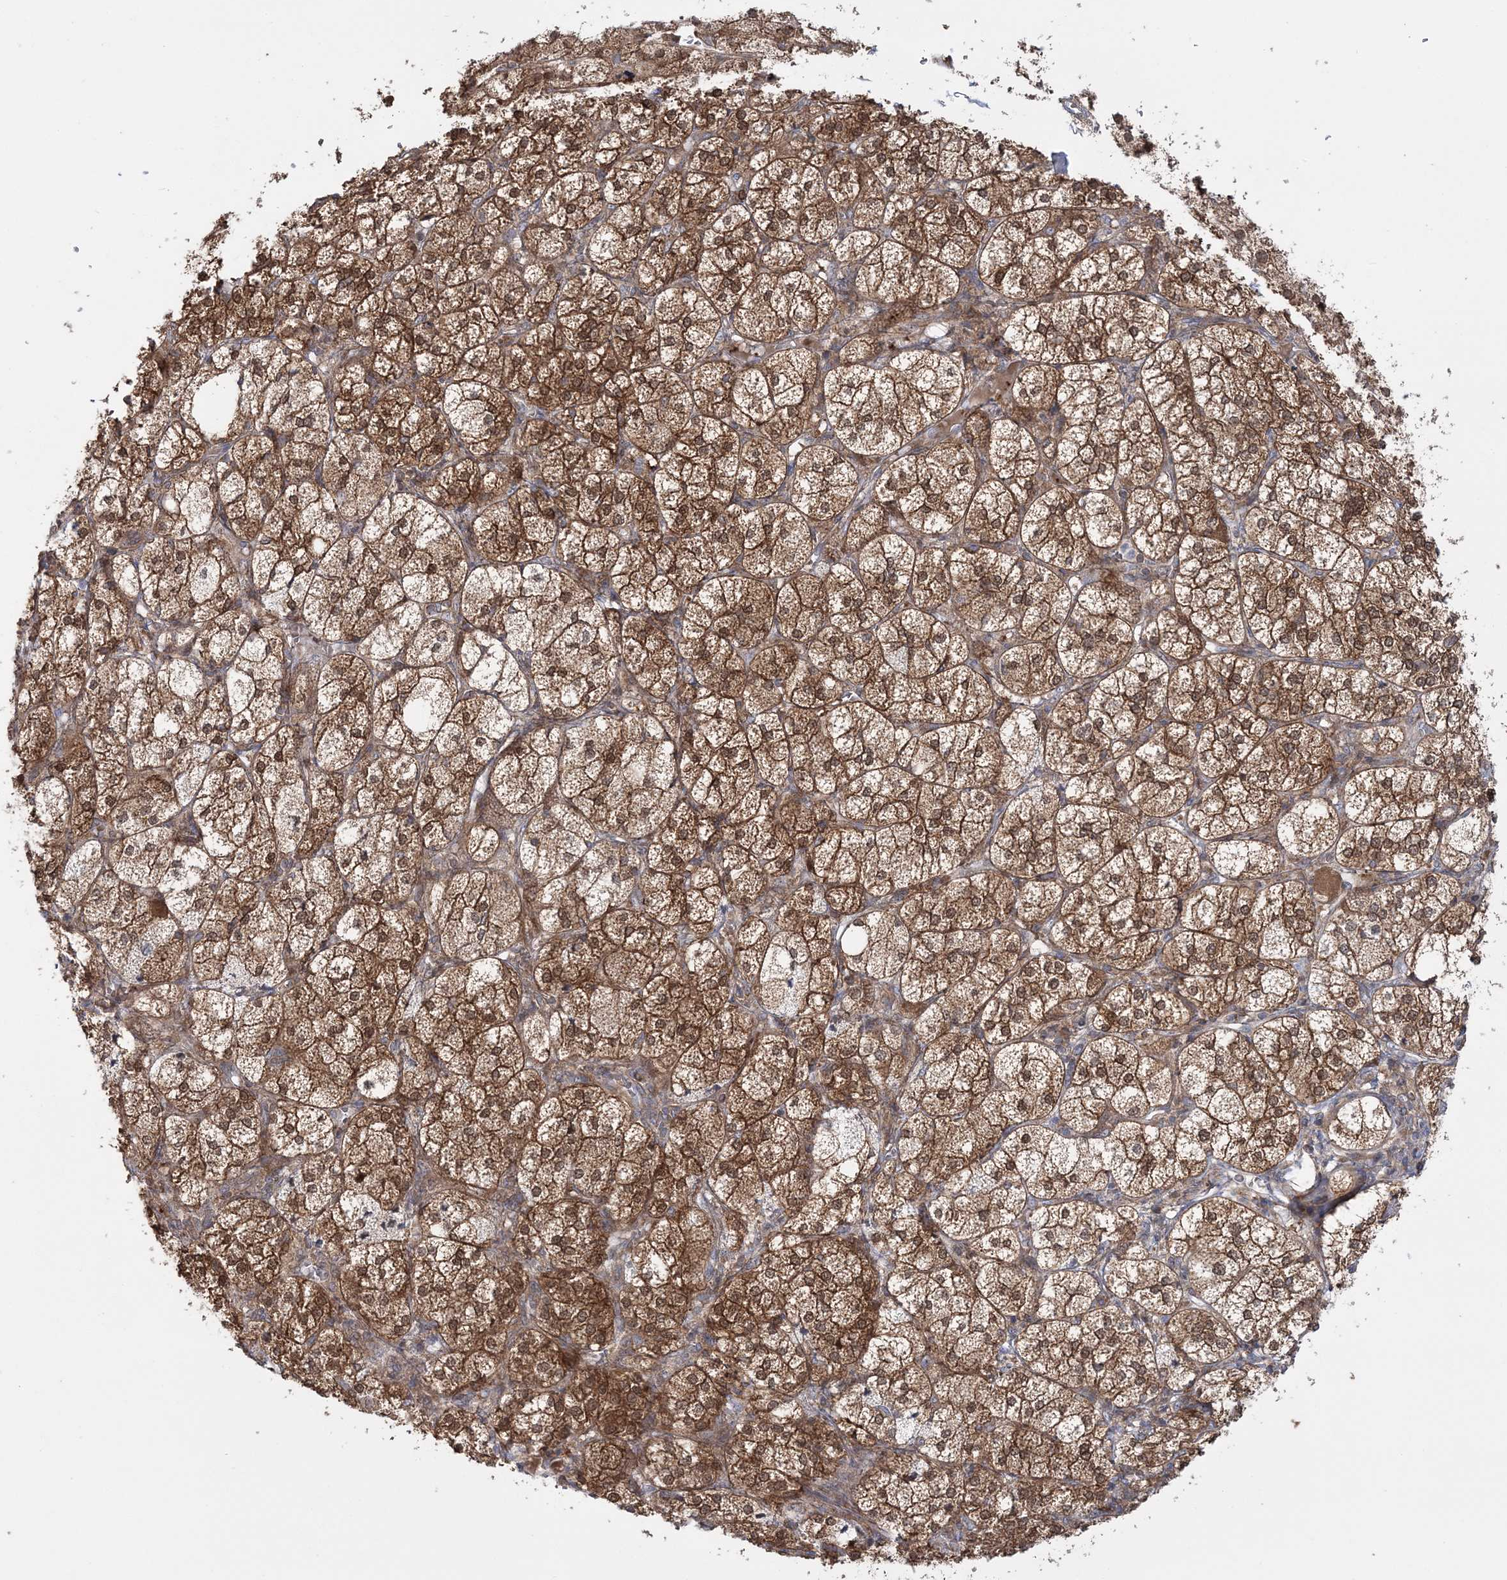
{"staining": {"intensity": "strong", "quantity": ">75%", "location": "cytoplasmic/membranous,nuclear"}, "tissue": "adrenal gland", "cell_type": "Glandular cells", "image_type": "normal", "snomed": [{"axis": "morphology", "description": "Normal tissue, NOS"}, {"axis": "topography", "description": "Adrenal gland"}], "caption": "A high amount of strong cytoplasmic/membranous,nuclear staining is appreciated in about >75% of glandular cells in benign adrenal gland. Nuclei are stained in blue.", "gene": "MOCS2", "patient": {"sex": "female", "age": 61}}